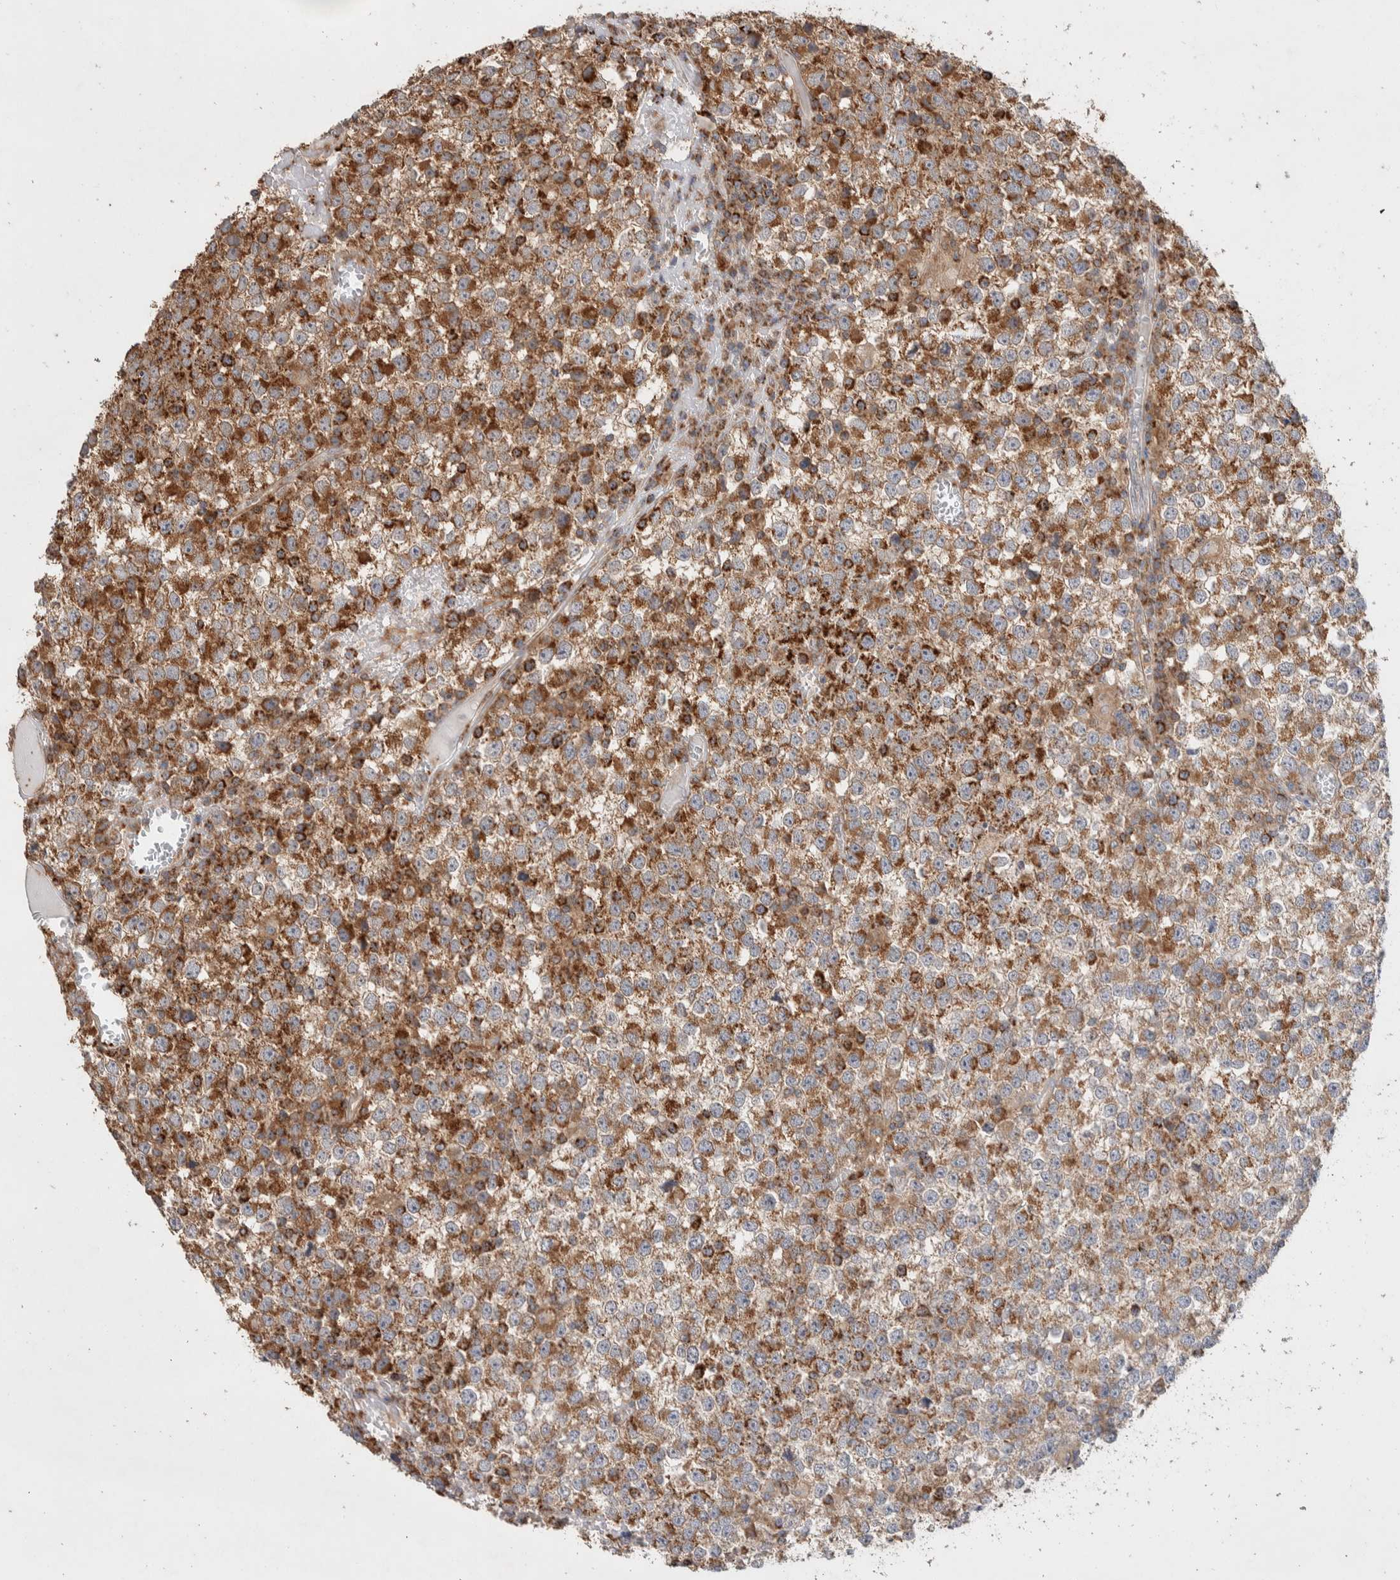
{"staining": {"intensity": "strong", "quantity": ">75%", "location": "cytoplasmic/membranous"}, "tissue": "testis cancer", "cell_type": "Tumor cells", "image_type": "cancer", "snomed": [{"axis": "morphology", "description": "Seminoma, NOS"}, {"axis": "topography", "description": "Testis"}], "caption": "Tumor cells exhibit strong cytoplasmic/membranous staining in approximately >75% of cells in testis cancer (seminoma). The protein of interest is shown in brown color, while the nuclei are stained blue.", "gene": "DEPTOR", "patient": {"sex": "male", "age": 65}}